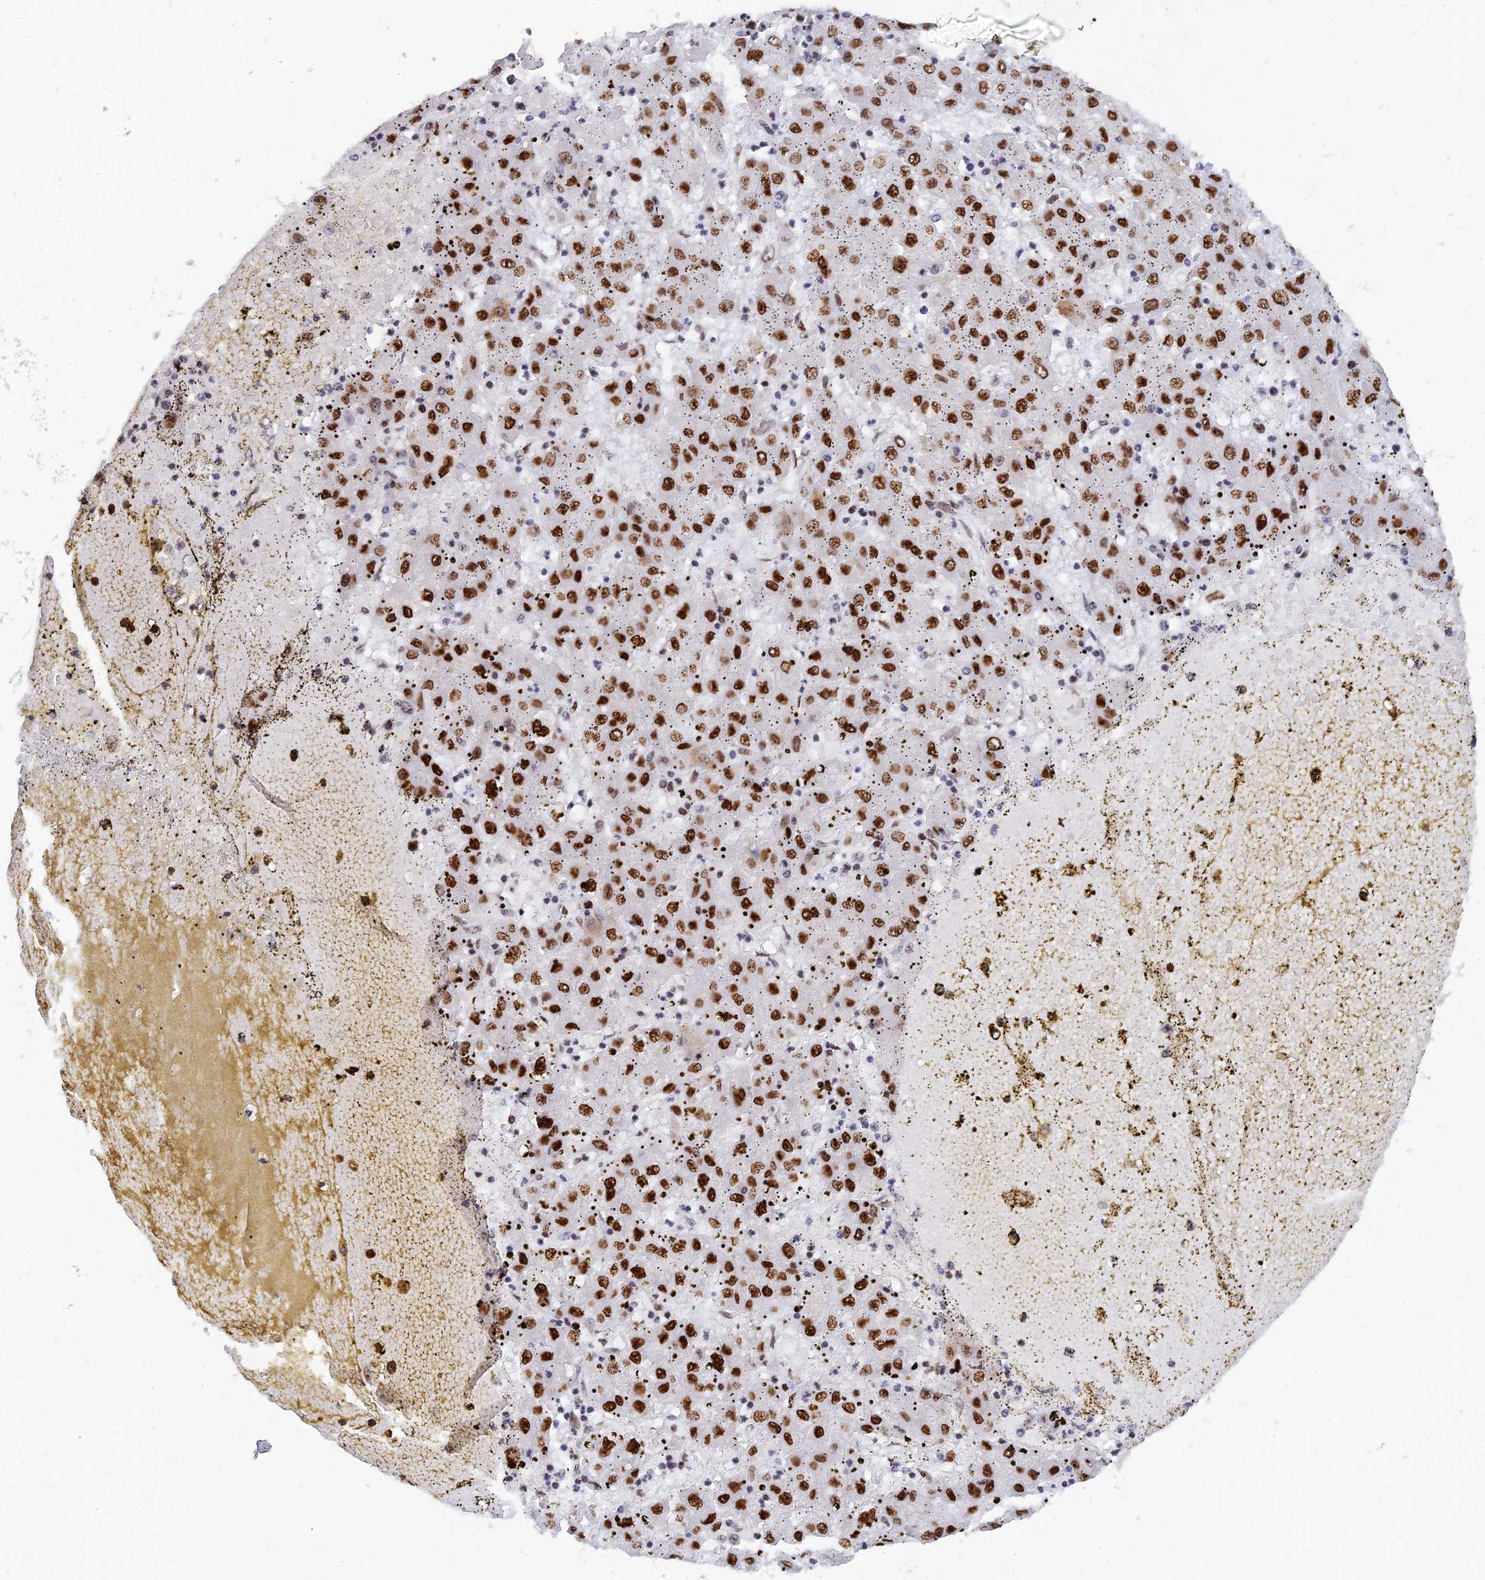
{"staining": {"intensity": "strong", "quantity": ">75%", "location": "nuclear"}, "tissue": "liver cancer", "cell_type": "Tumor cells", "image_type": "cancer", "snomed": [{"axis": "morphology", "description": "Carcinoma, Hepatocellular, NOS"}, {"axis": "topography", "description": "Liver"}], "caption": "Liver cancer (hepatocellular carcinoma) stained with DAB (3,3'-diaminobenzidine) immunohistochemistry shows high levels of strong nuclear expression in approximately >75% of tumor cells. (Brightfield microscopy of DAB IHC at high magnification).", "gene": "RSL1D1", "patient": {"sex": "male", "age": 72}}